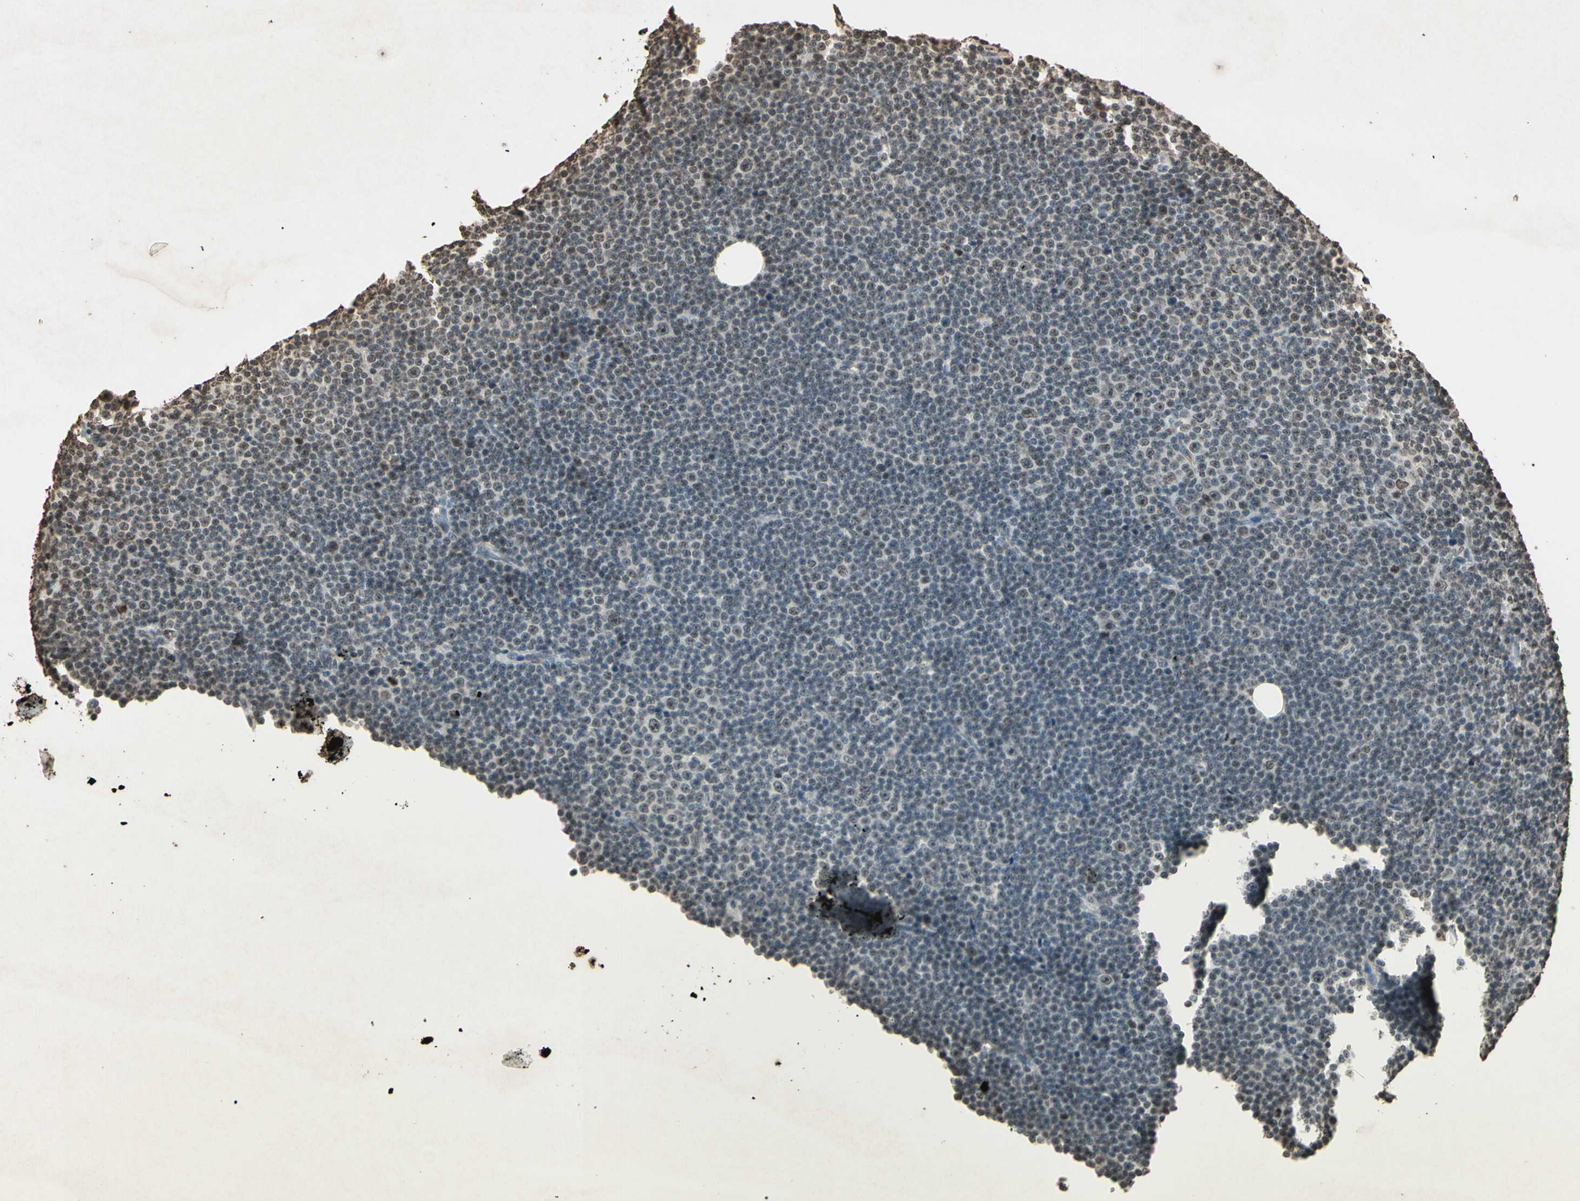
{"staining": {"intensity": "weak", "quantity": "<25%", "location": "nuclear"}, "tissue": "lymphoma", "cell_type": "Tumor cells", "image_type": "cancer", "snomed": [{"axis": "morphology", "description": "Malignant lymphoma, non-Hodgkin's type, Low grade"}, {"axis": "topography", "description": "Lymph node"}], "caption": "Immunohistochemistry image of neoplastic tissue: low-grade malignant lymphoma, non-Hodgkin's type stained with DAB shows no significant protein positivity in tumor cells.", "gene": "TOP1", "patient": {"sex": "female", "age": 67}}